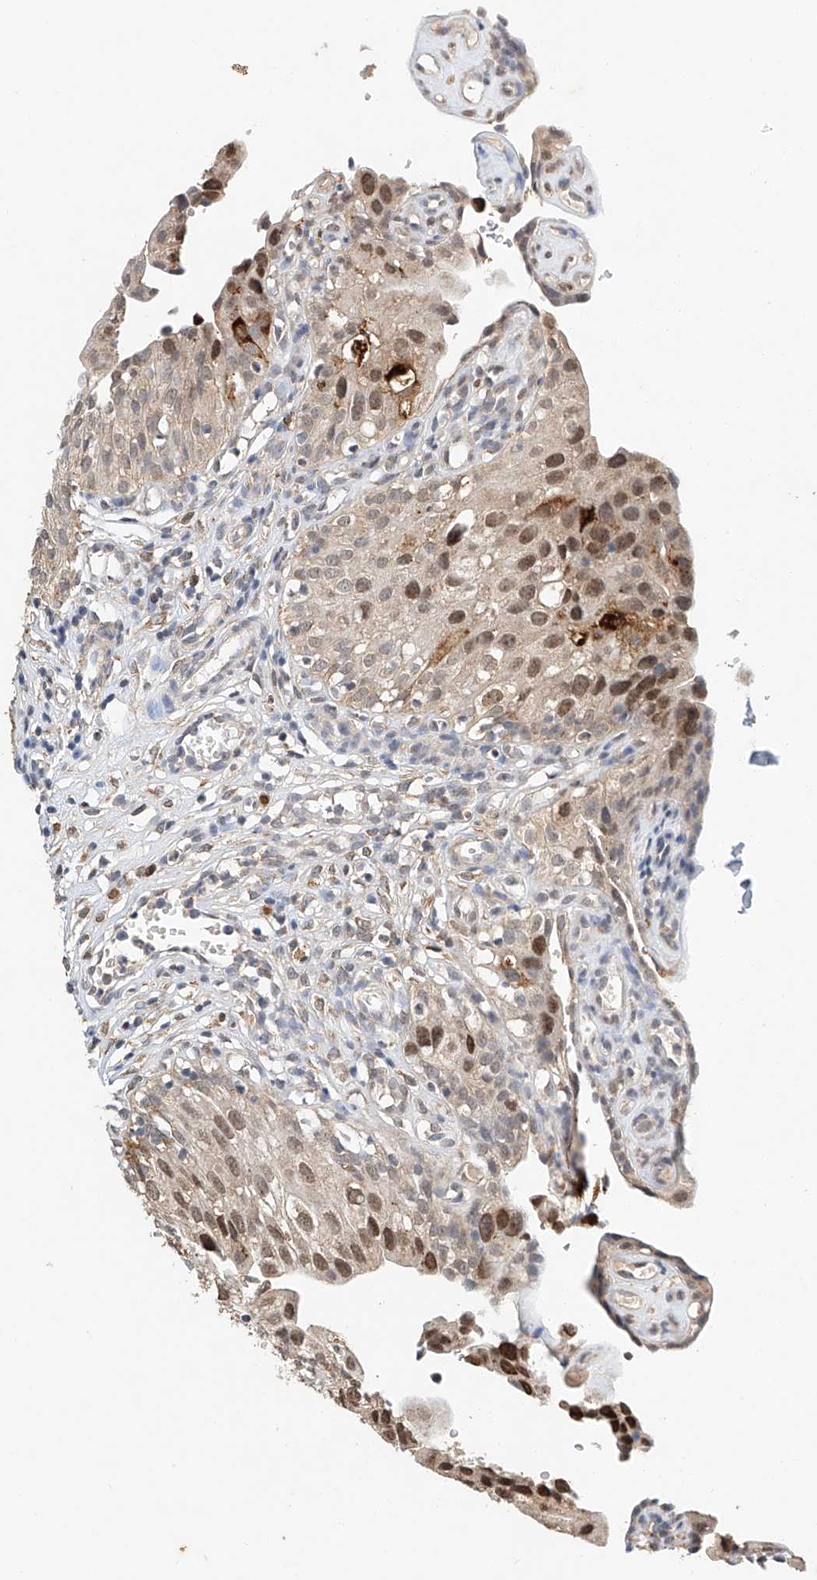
{"staining": {"intensity": "moderate", "quantity": "<25%", "location": "nuclear"}, "tissue": "urinary bladder", "cell_type": "Urothelial cells", "image_type": "normal", "snomed": [{"axis": "morphology", "description": "Normal tissue, NOS"}, {"axis": "topography", "description": "Urinary bladder"}], "caption": "Unremarkable urinary bladder was stained to show a protein in brown. There is low levels of moderate nuclear staining in approximately <25% of urothelial cells. (Brightfield microscopy of DAB IHC at high magnification).", "gene": "CTDP1", "patient": {"sex": "male", "age": 51}}